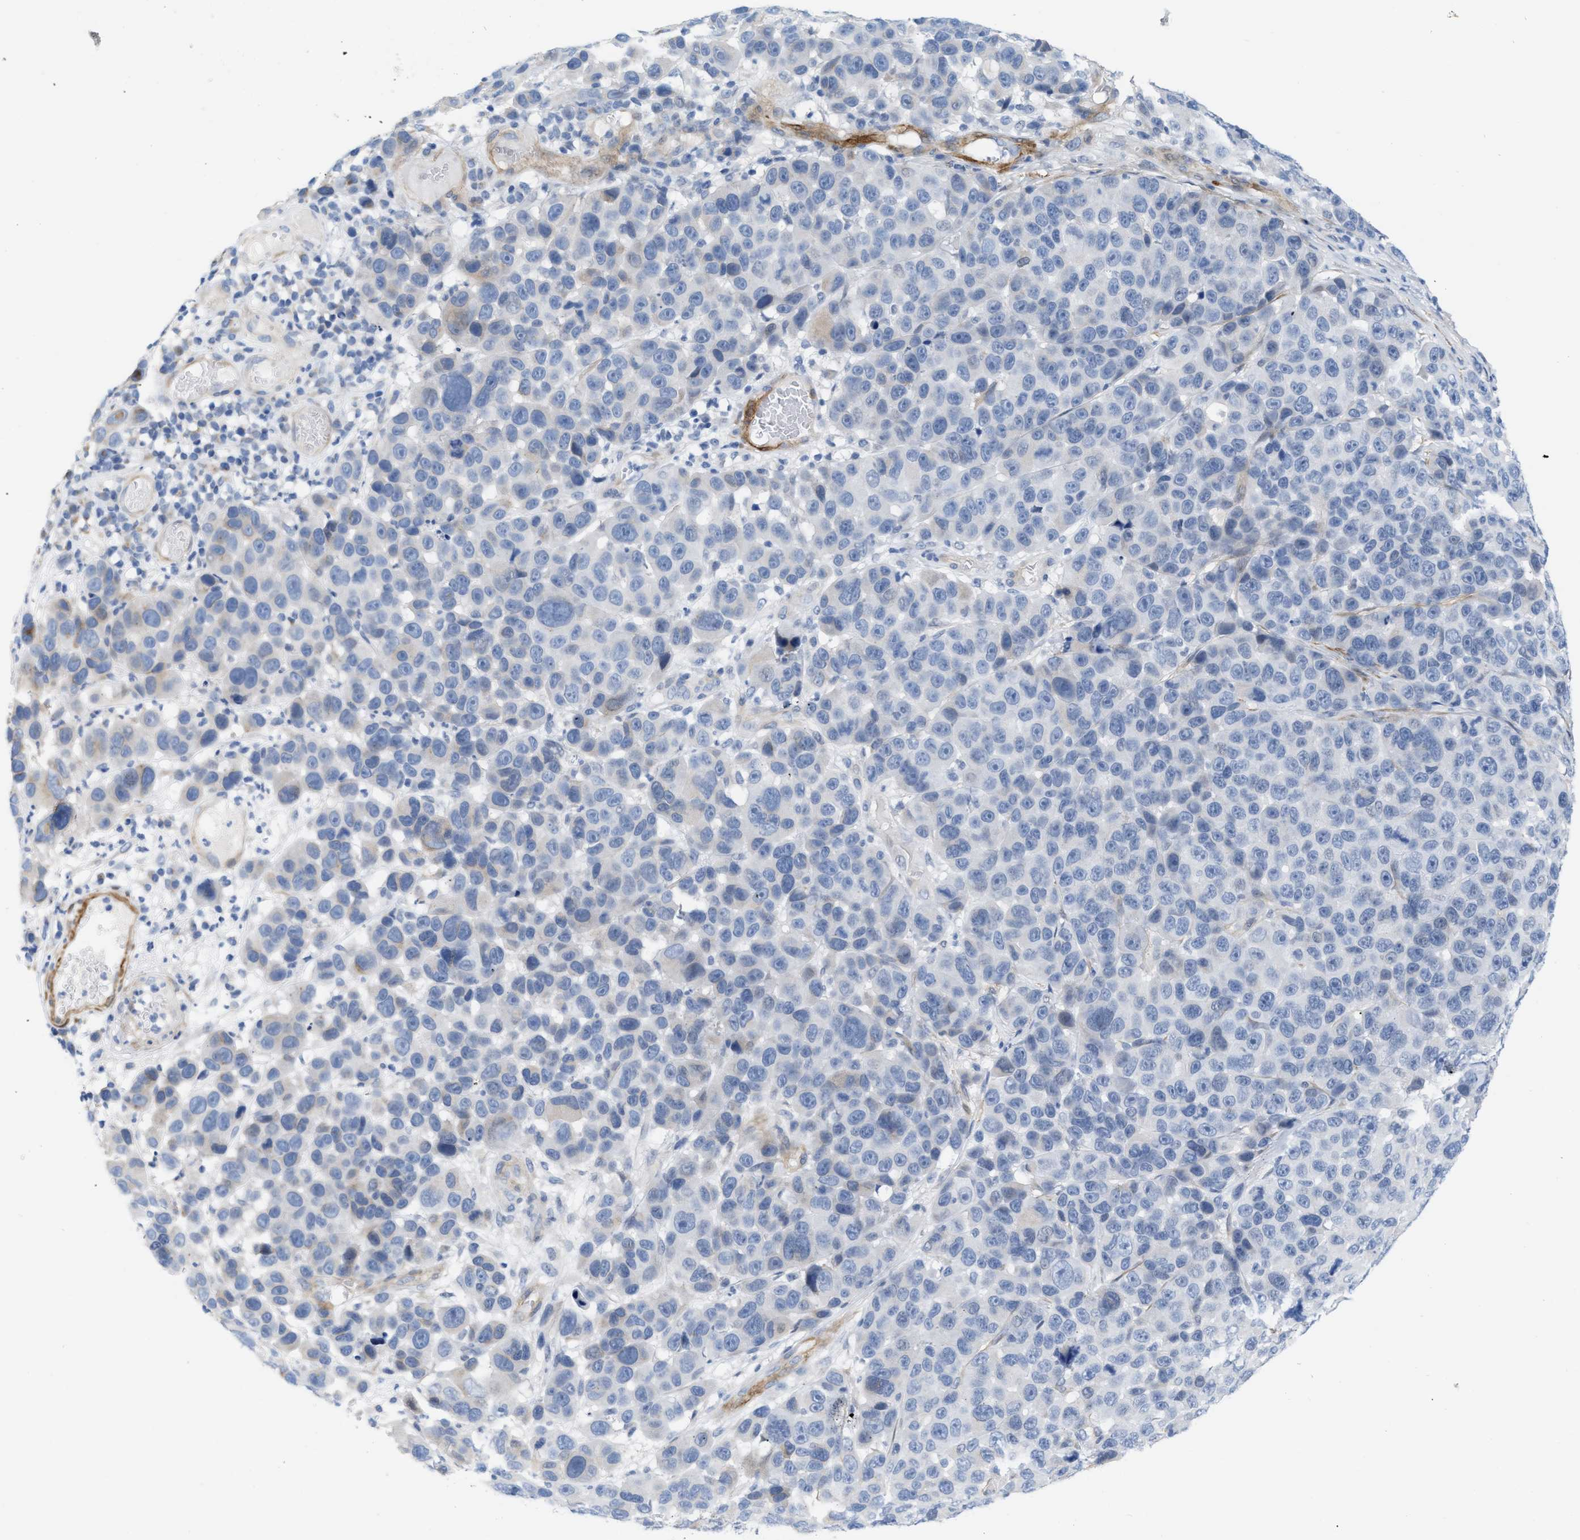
{"staining": {"intensity": "negative", "quantity": "none", "location": "none"}, "tissue": "melanoma", "cell_type": "Tumor cells", "image_type": "cancer", "snomed": [{"axis": "morphology", "description": "Malignant melanoma, NOS"}, {"axis": "topography", "description": "Skin"}], "caption": "Image shows no significant protein staining in tumor cells of malignant melanoma.", "gene": "TAGLN", "patient": {"sex": "male", "age": 53}}